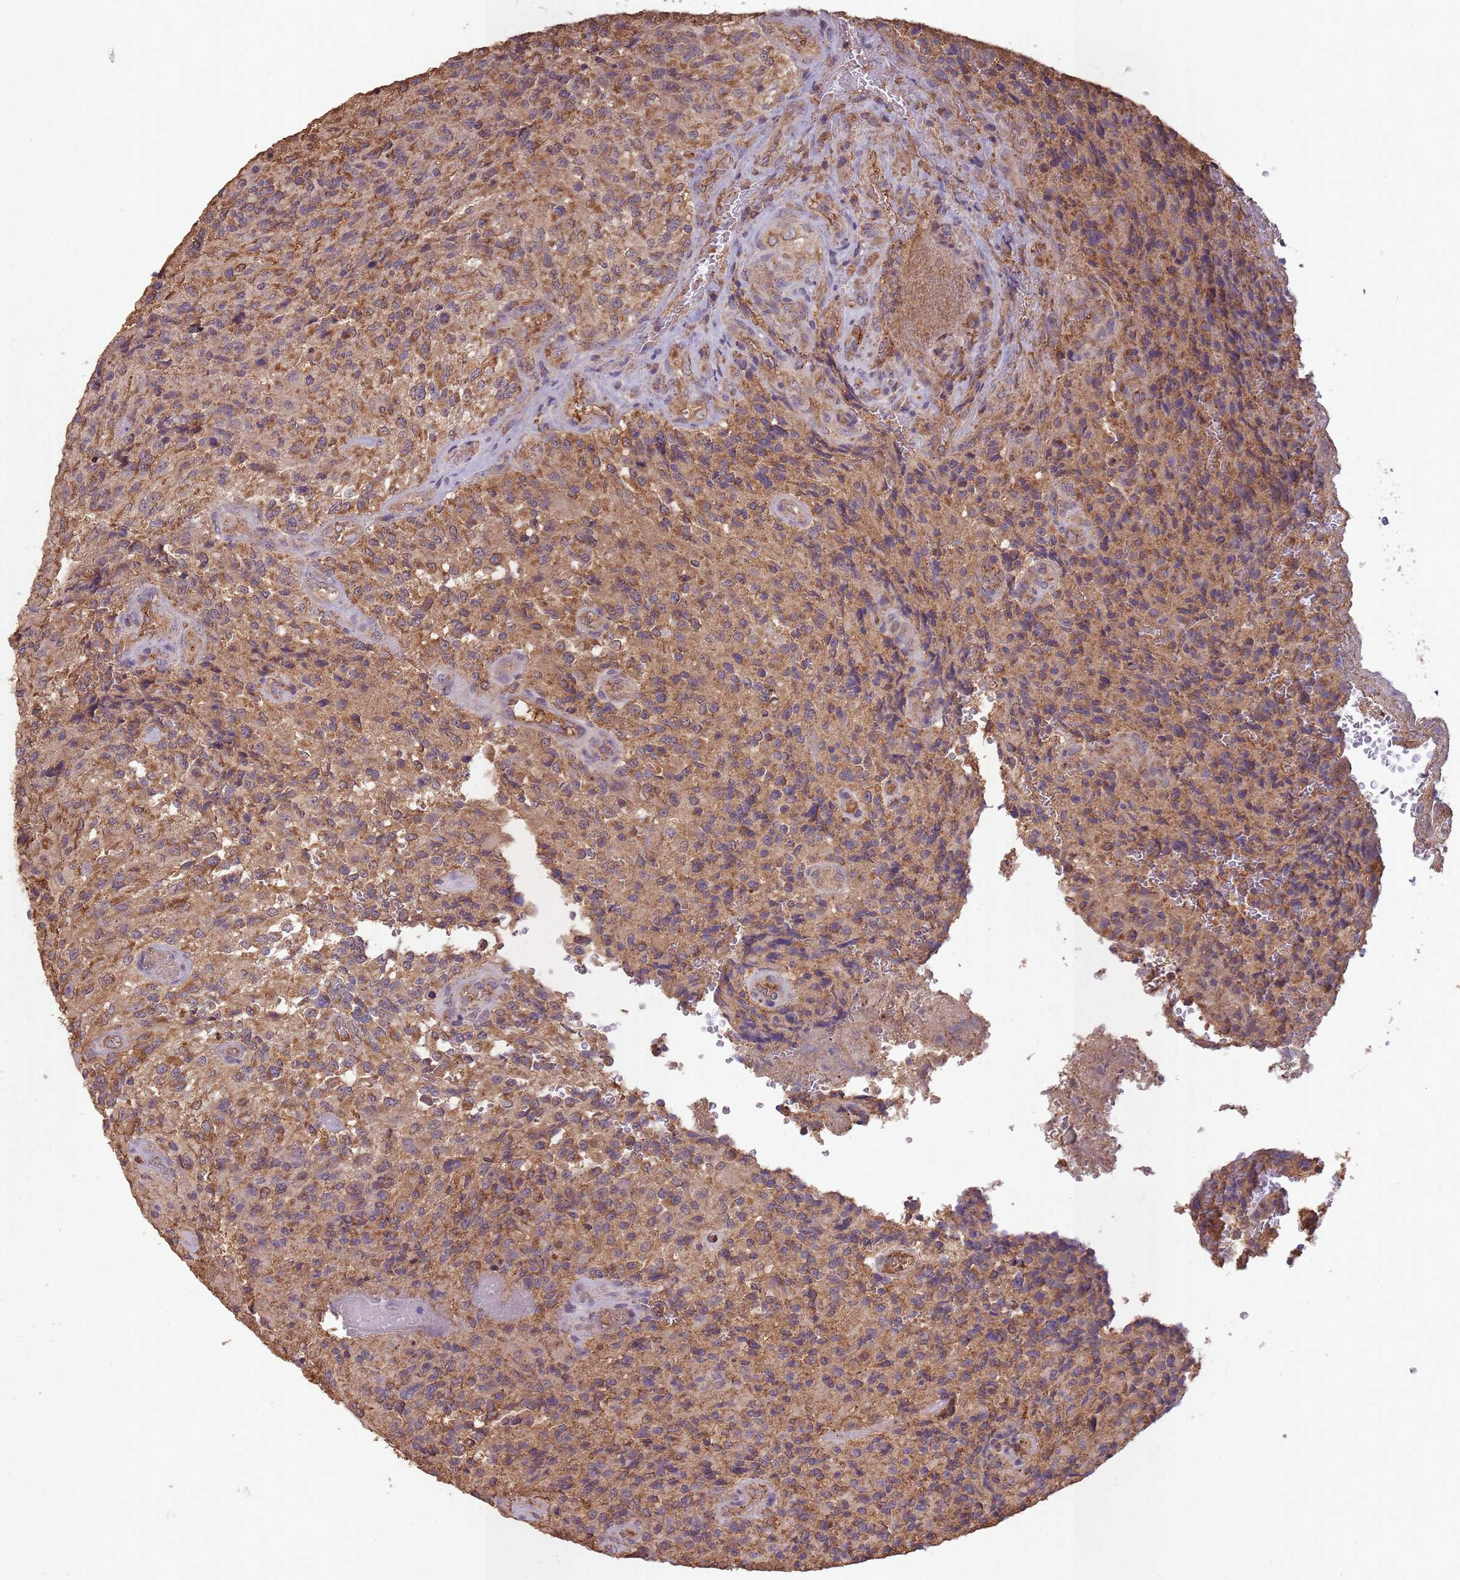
{"staining": {"intensity": "moderate", "quantity": ">75%", "location": "cytoplasmic/membranous"}, "tissue": "glioma", "cell_type": "Tumor cells", "image_type": "cancer", "snomed": [{"axis": "morphology", "description": "Normal tissue, NOS"}, {"axis": "morphology", "description": "Glioma, malignant, High grade"}, {"axis": "topography", "description": "Cerebral cortex"}], "caption": "A micrograph showing moderate cytoplasmic/membranous staining in about >75% of tumor cells in glioma, as visualized by brown immunohistochemical staining.", "gene": "SANBR", "patient": {"sex": "male", "age": 56}}